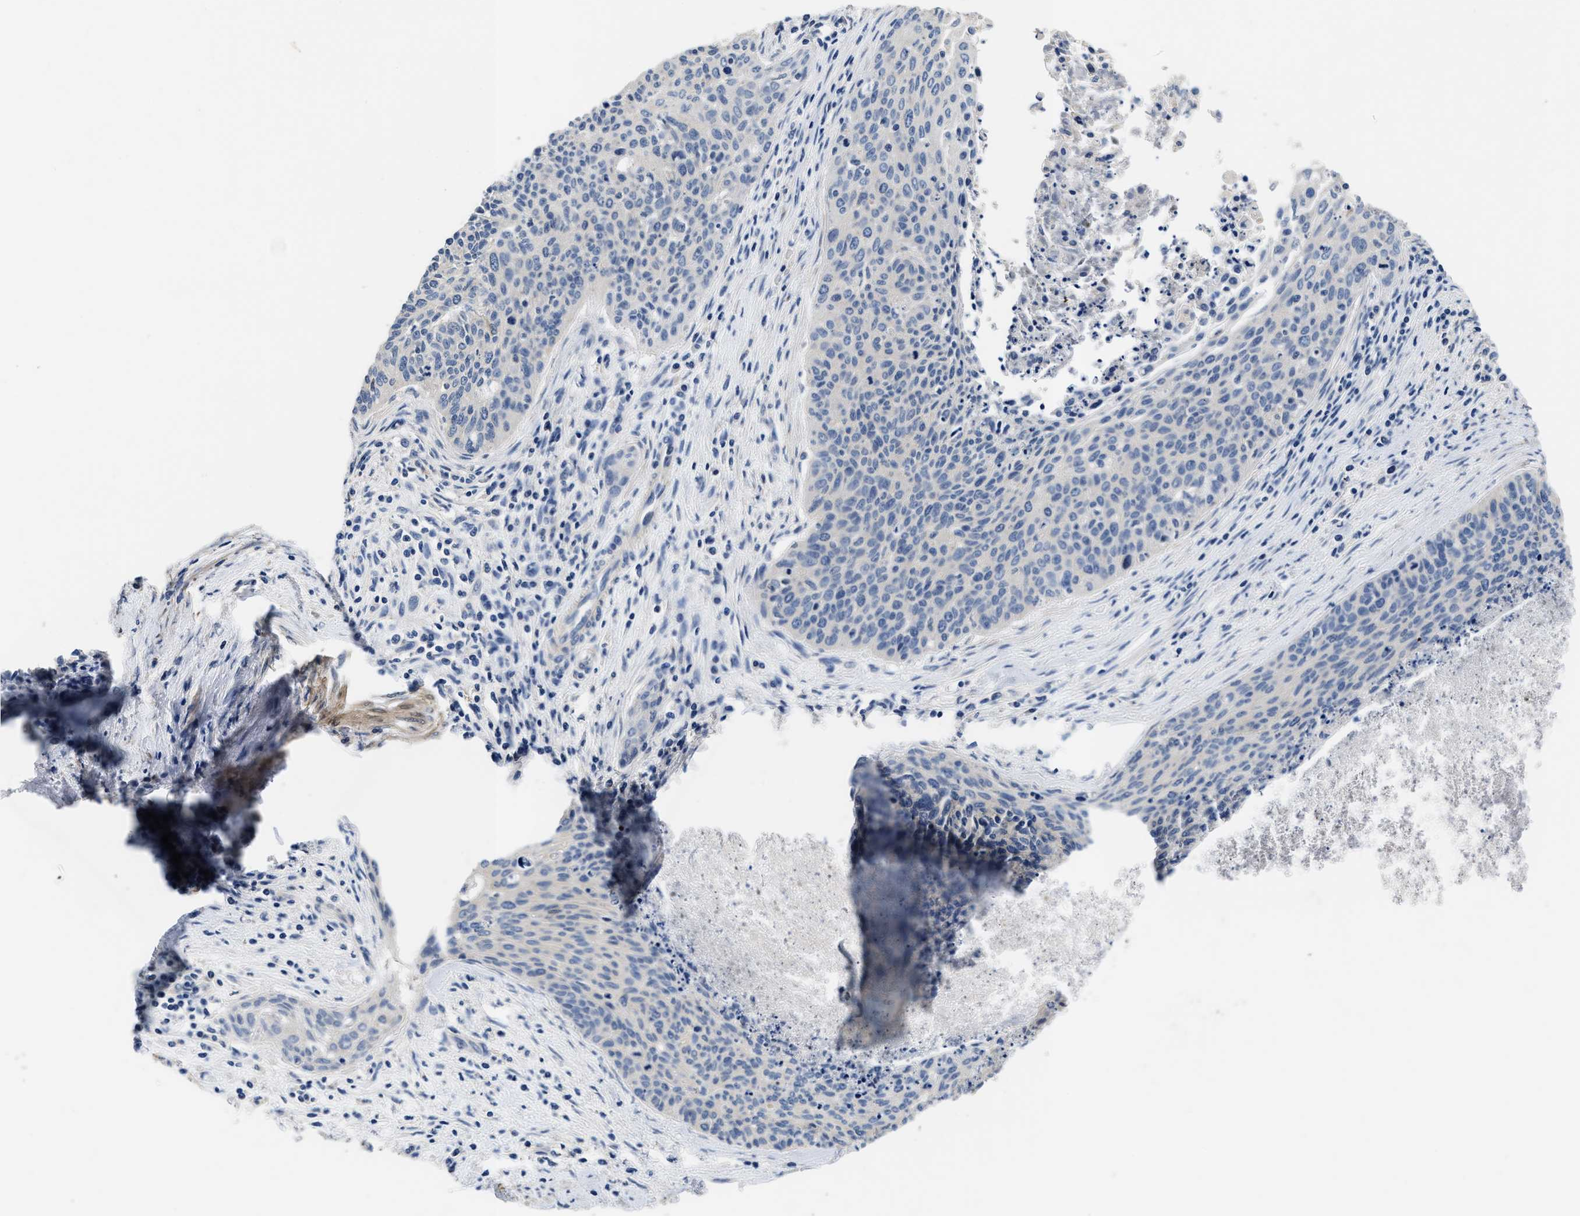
{"staining": {"intensity": "negative", "quantity": "none", "location": "none"}, "tissue": "cervical cancer", "cell_type": "Tumor cells", "image_type": "cancer", "snomed": [{"axis": "morphology", "description": "Squamous cell carcinoma, NOS"}, {"axis": "topography", "description": "Cervix"}], "caption": "Micrograph shows no significant protein expression in tumor cells of cervical squamous cell carcinoma. Nuclei are stained in blue.", "gene": "ANKIB1", "patient": {"sex": "female", "age": 55}}